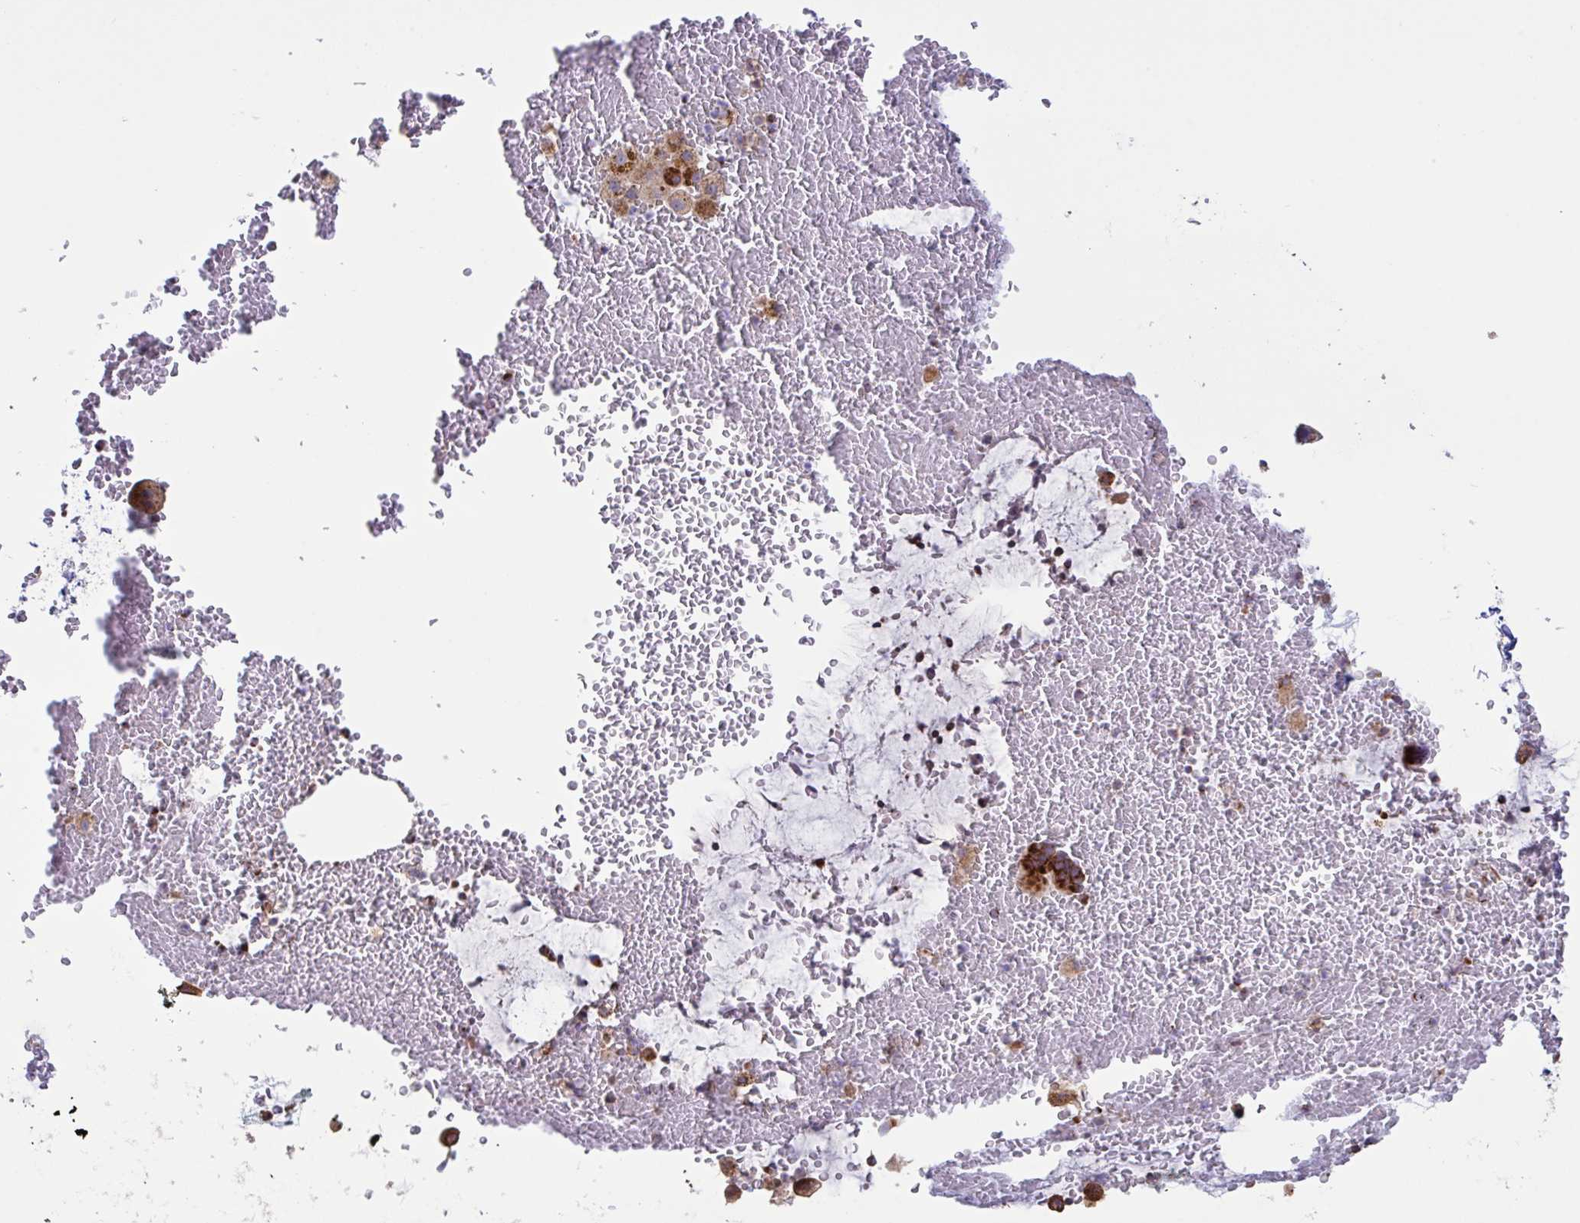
{"staining": {"intensity": "strong", "quantity": ">75%", "location": "cytoplasmic/membranous"}, "tissue": "bronchus", "cell_type": "Respiratory epithelial cells", "image_type": "normal", "snomed": [{"axis": "morphology", "description": "Normal tissue, NOS"}, {"axis": "topography", "description": "Lymph node"}, {"axis": "topography", "description": "Cartilage tissue"}, {"axis": "topography", "description": "Bronchus"}], "caption": "Immunohistochemistry (IHC) photomicrograph of normal bronchus: bronchus stained using IHC demonstrates high levels of strong protein expression localized specifically in the cytoplasmic/membranous of respiratory epithelial cells, appearing as a cytoplasmic/membranous brown color.", "gene": "MICOS10", "patient": {"sex": "female", "age": 70}}